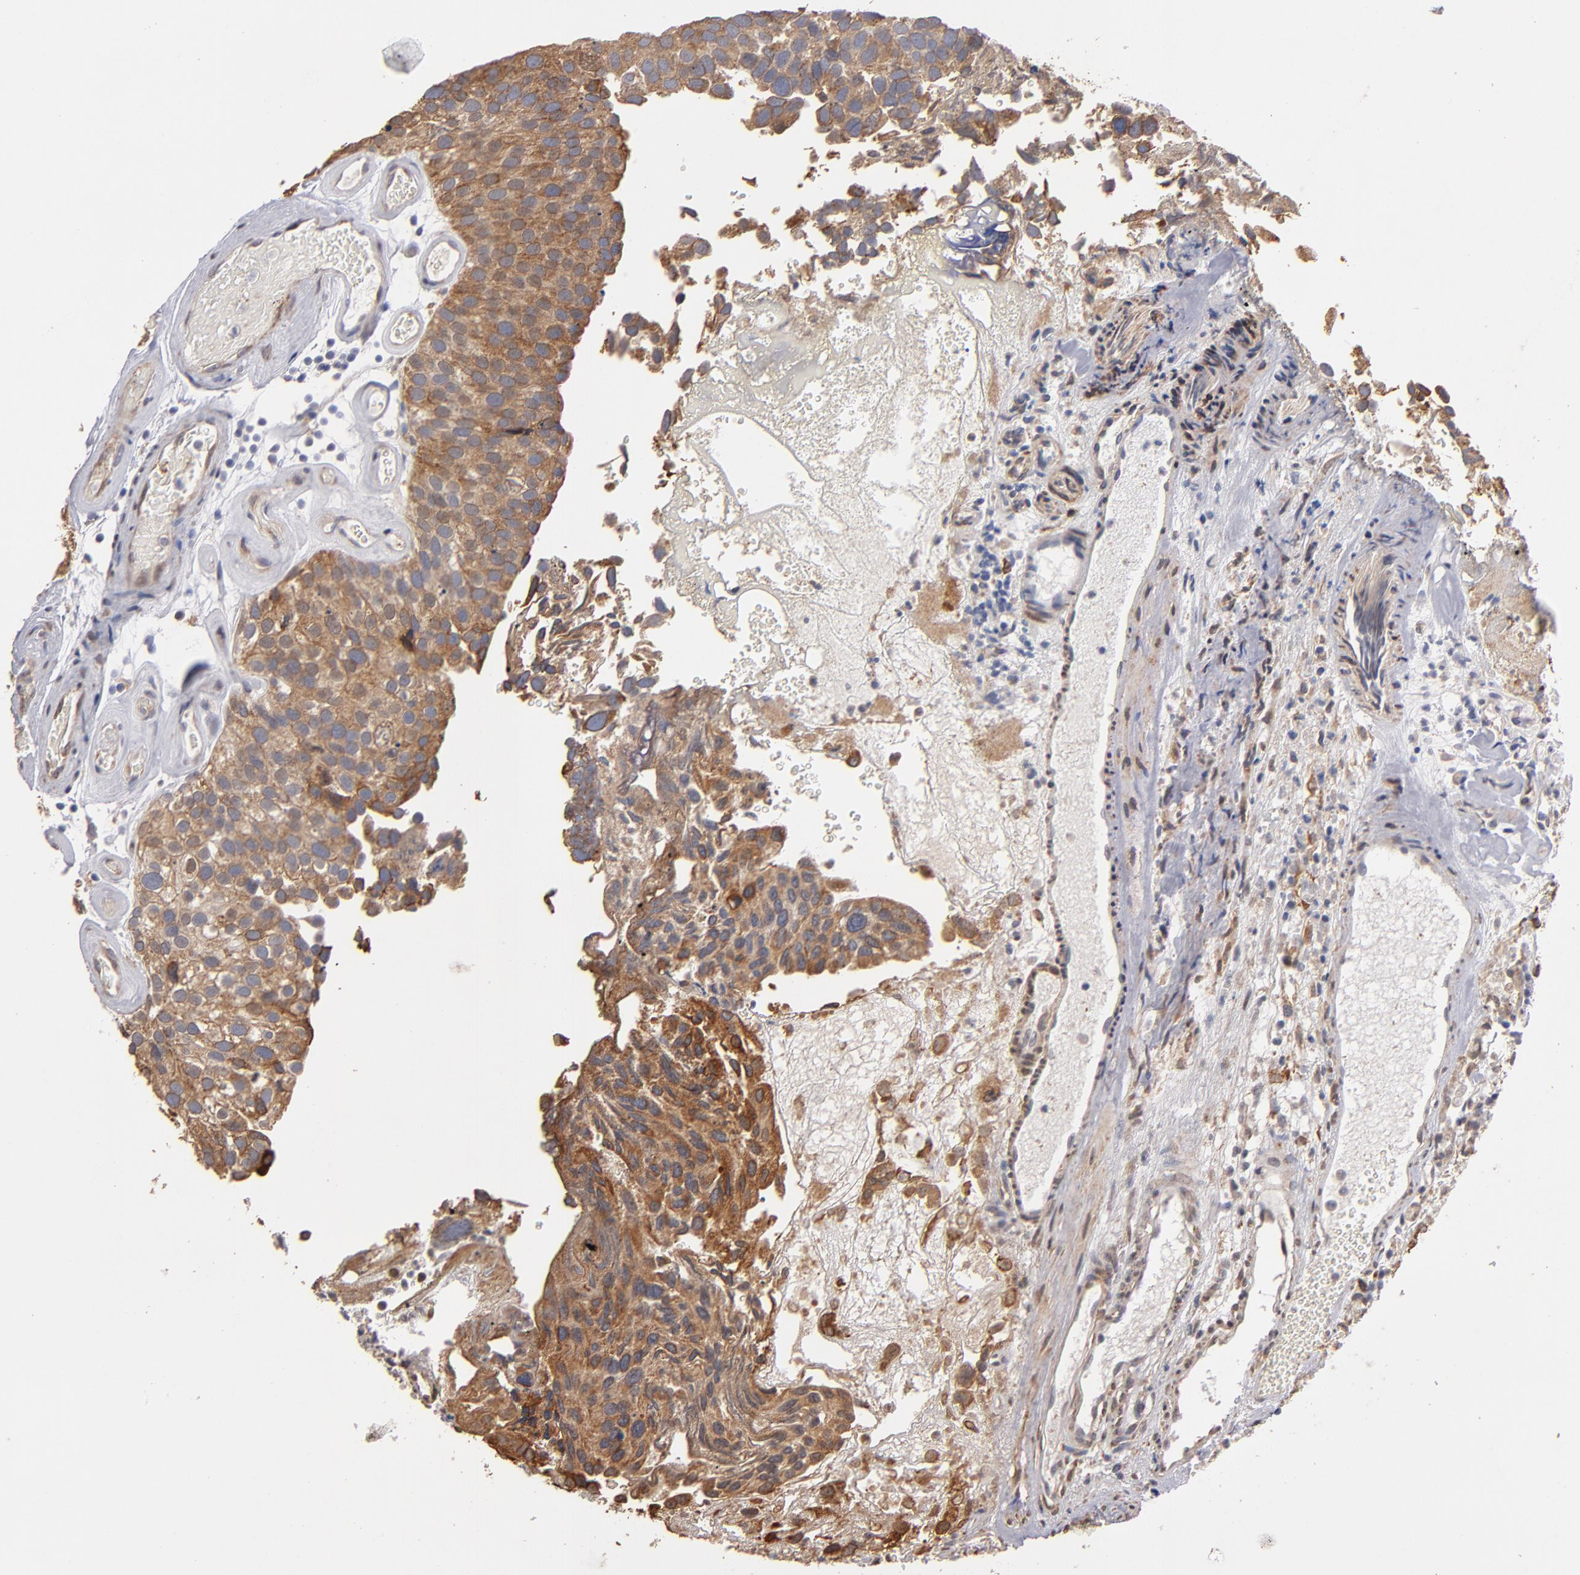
{"staining": {"intensity": "moderate", "quantity": ">75%", "location": "cytoplasmic/membranous"}, "tissue": "urothelial cancer", "cell_type": "Tumor cells", "image_type": "cancer", "snomed": [{"axis": "morphology", "description": "Urothelial carcinoma, High grade"}, {"axis": "topography", "description": "Urinary bladder"}], "caption": "The image displays immunohistochemical staining of urothelial cancer. There is moderate cytoplasmic/membranous positivity is identified in about >75% of tumor cells.", "gene": "PGRMC1", "patient": {"sex": "male", "age": 72}}